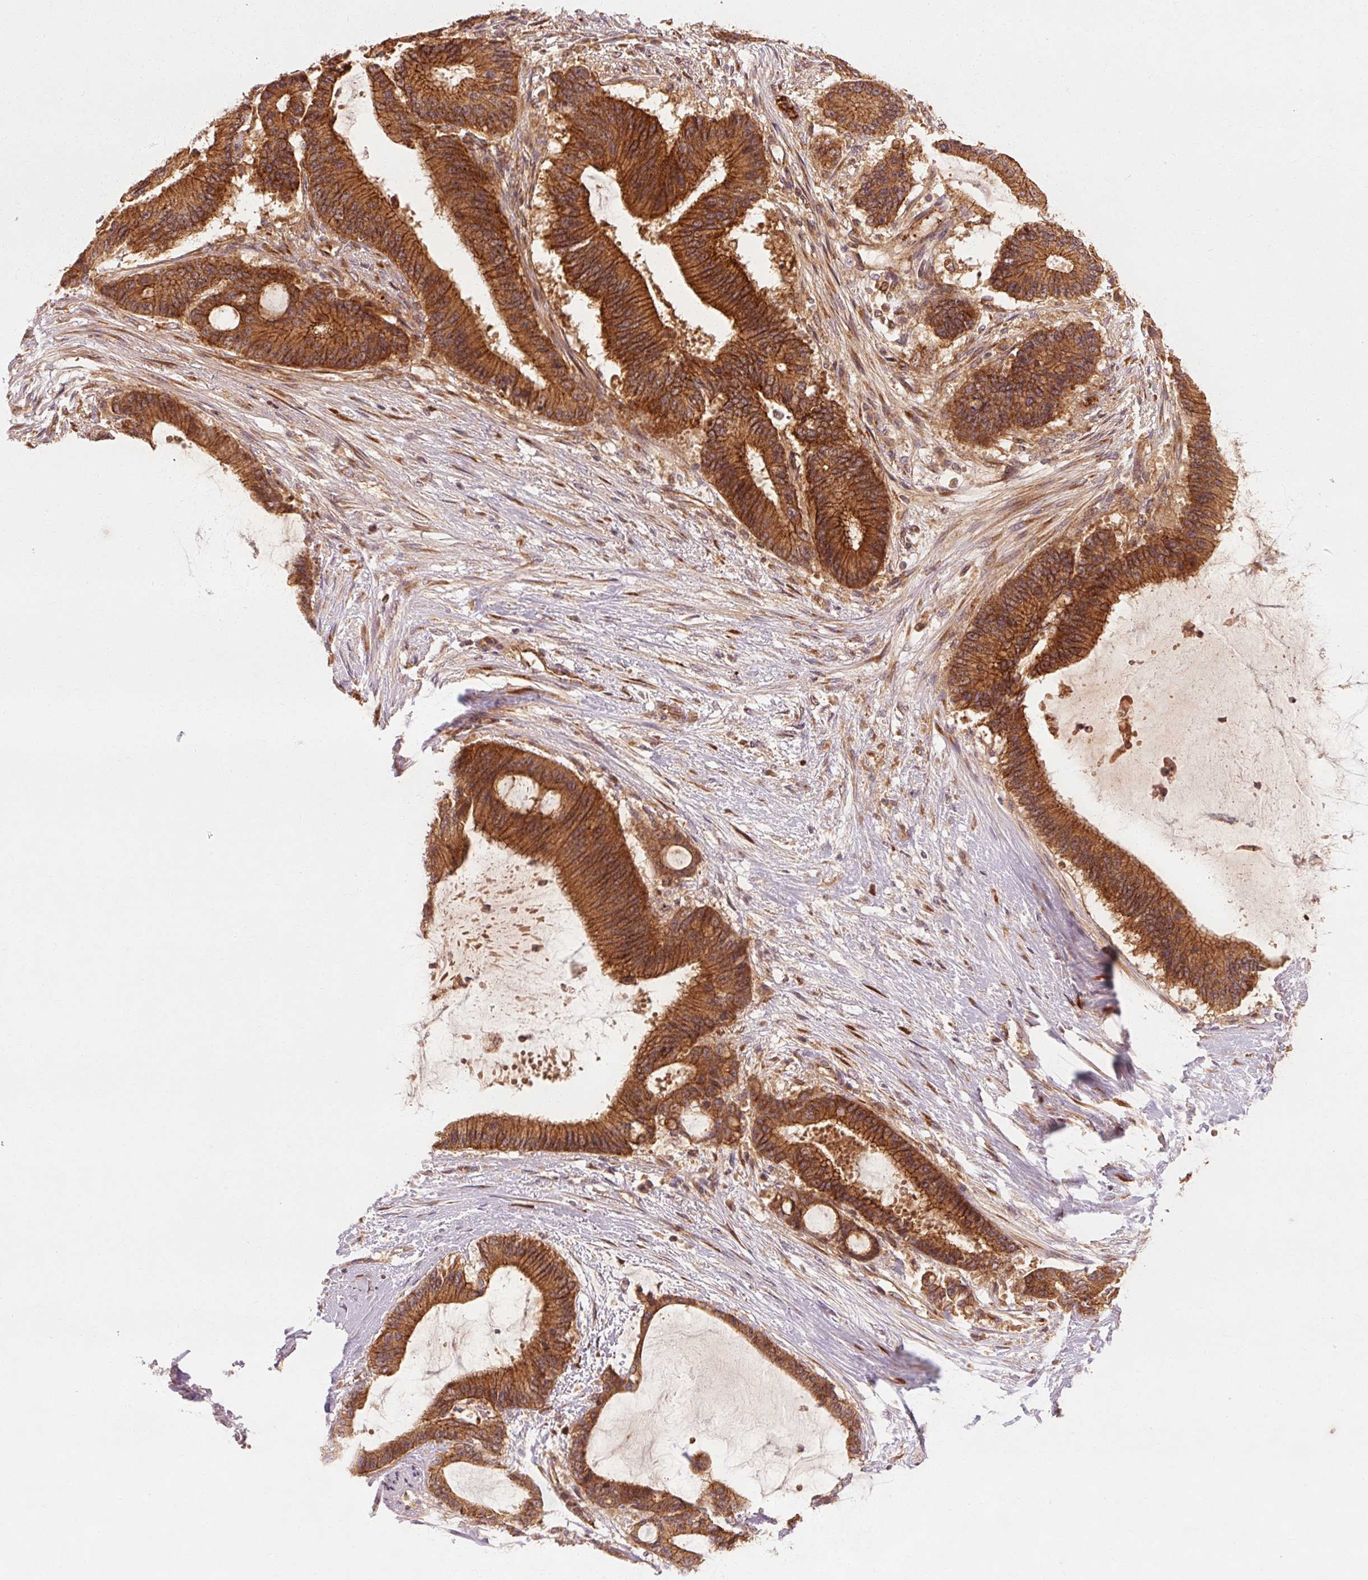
{"staining": {"intensity": "strong", "quantity": ">75%", "location": "cytoplasmic/membranous"}, "tissue": "liver cancer", "cell_type": "Tumor cells", "image_type": "cancer", "snomed": [{"axis": "morphology", "description": "Normal tissue, NOS"}, {"axis": "morphology", "description": "Cholangiocarcinoma"}, {"axis": "topography", "description": "Liver"}, {"axis": "topography", "description": "Peripheral nerve tissue"}], "caption": "Strong cytoplasmic/membranous protein expression is seen in about >75% of tumor cells in cholangiocarcinoma (liver).", "gene": "CTNNA1", "patient": {"sex": "female", "age": 73}}